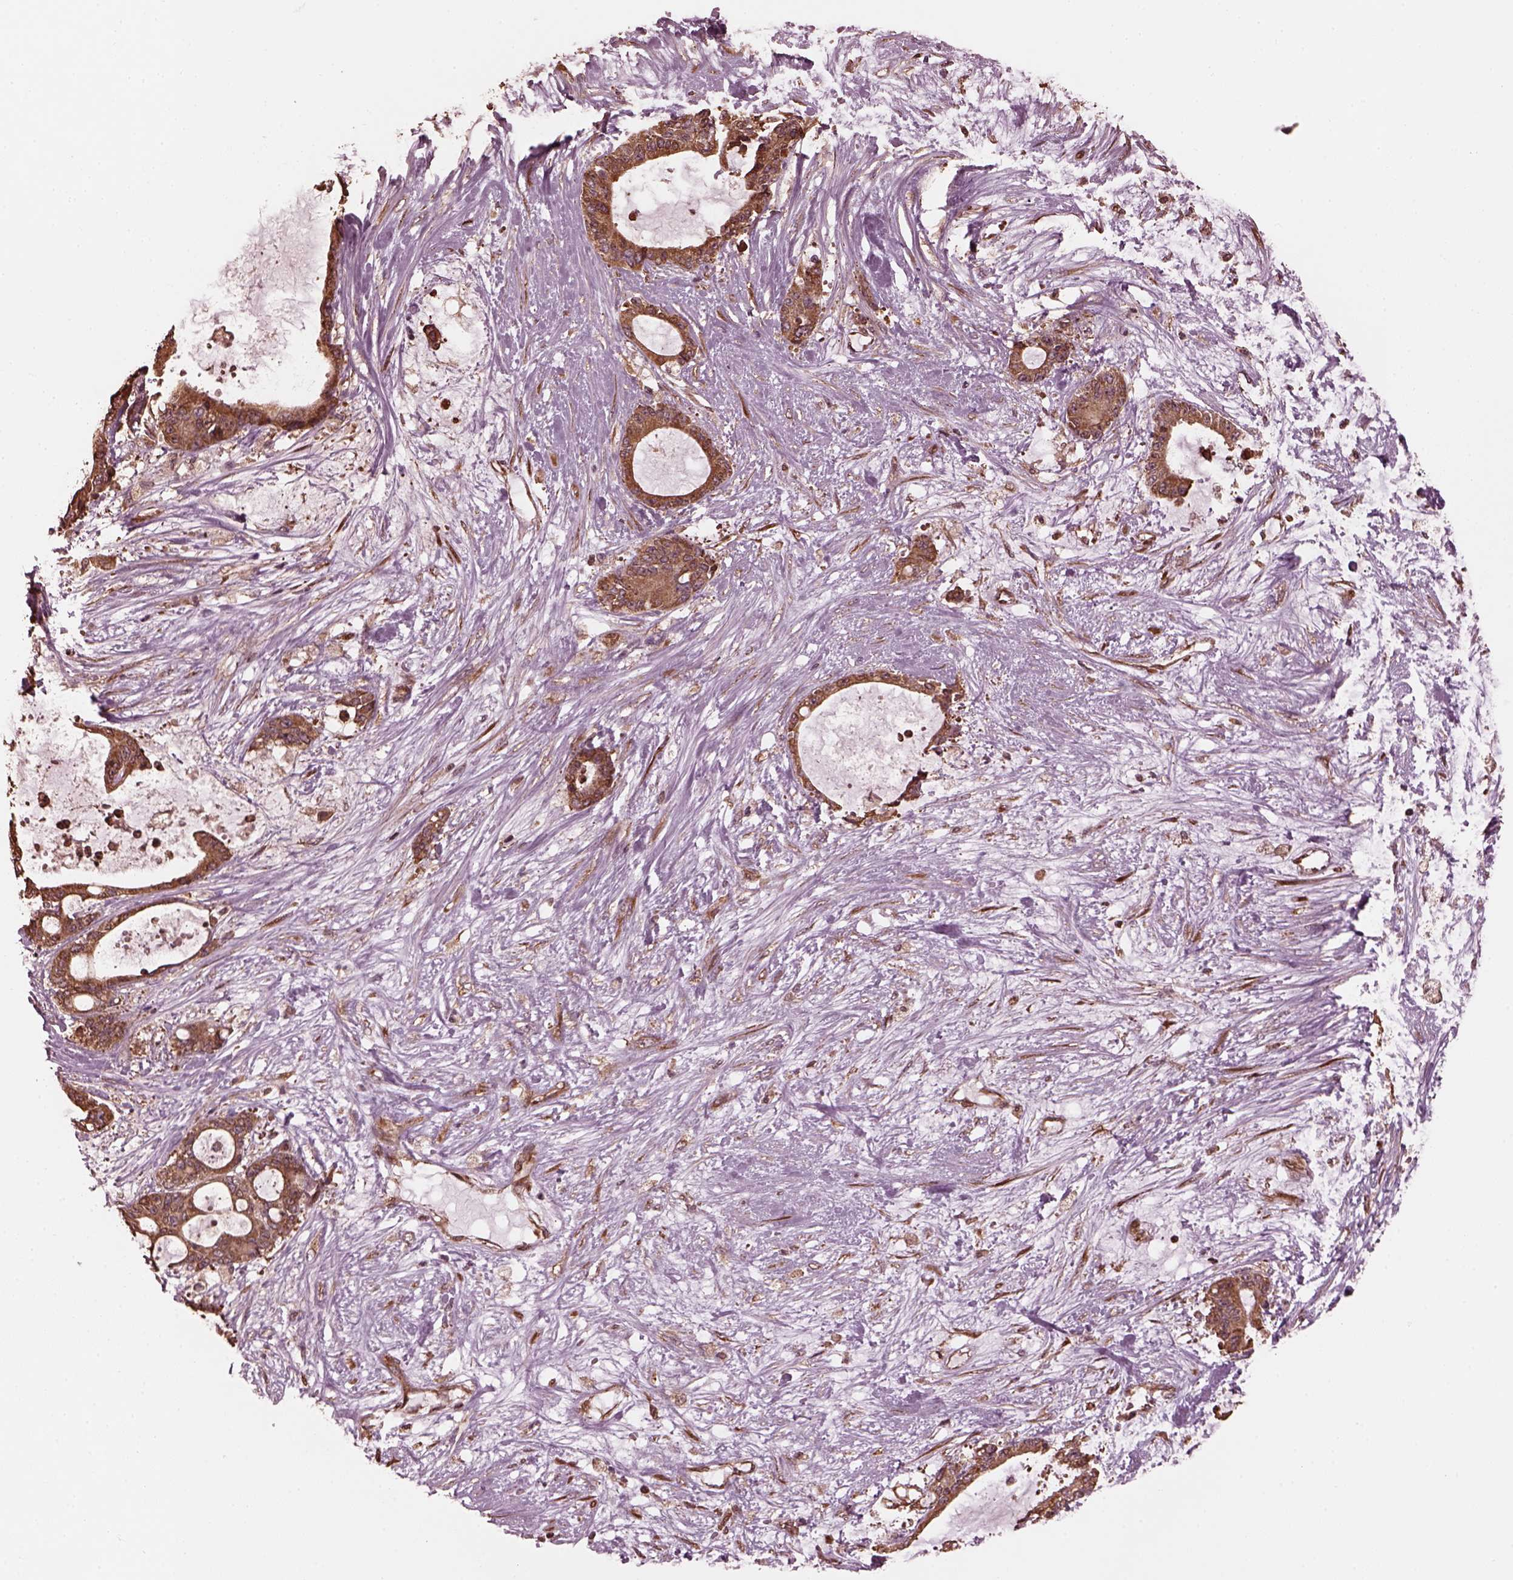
{"staining": {"intensity": "moderate", "quantity": ">75%", "location": "cytoplasmic/membranous"}, "tissue": "liver cancer", "cell_type": "Tumor cells", "image_type": "cancer", "snomed": [{"axis": "morphology", "description": "Normal tissue, NOS"}, {"axis": "morphology", "description": "Cholangiocarcinoma"}, {"axis": "topography", "description": "Liver"}, {"axis": "topography", "description": "Peripheral nerve tissue"}], "caption": "Tumor cells demonstrate medium levels of moderate cytoplasmic/membranous staining in approximately >75% of cells in human liver cancer (cholangiocarcinoma).", "gene": "ZNF292", "patient": {"sex": "female", "age": 73}}